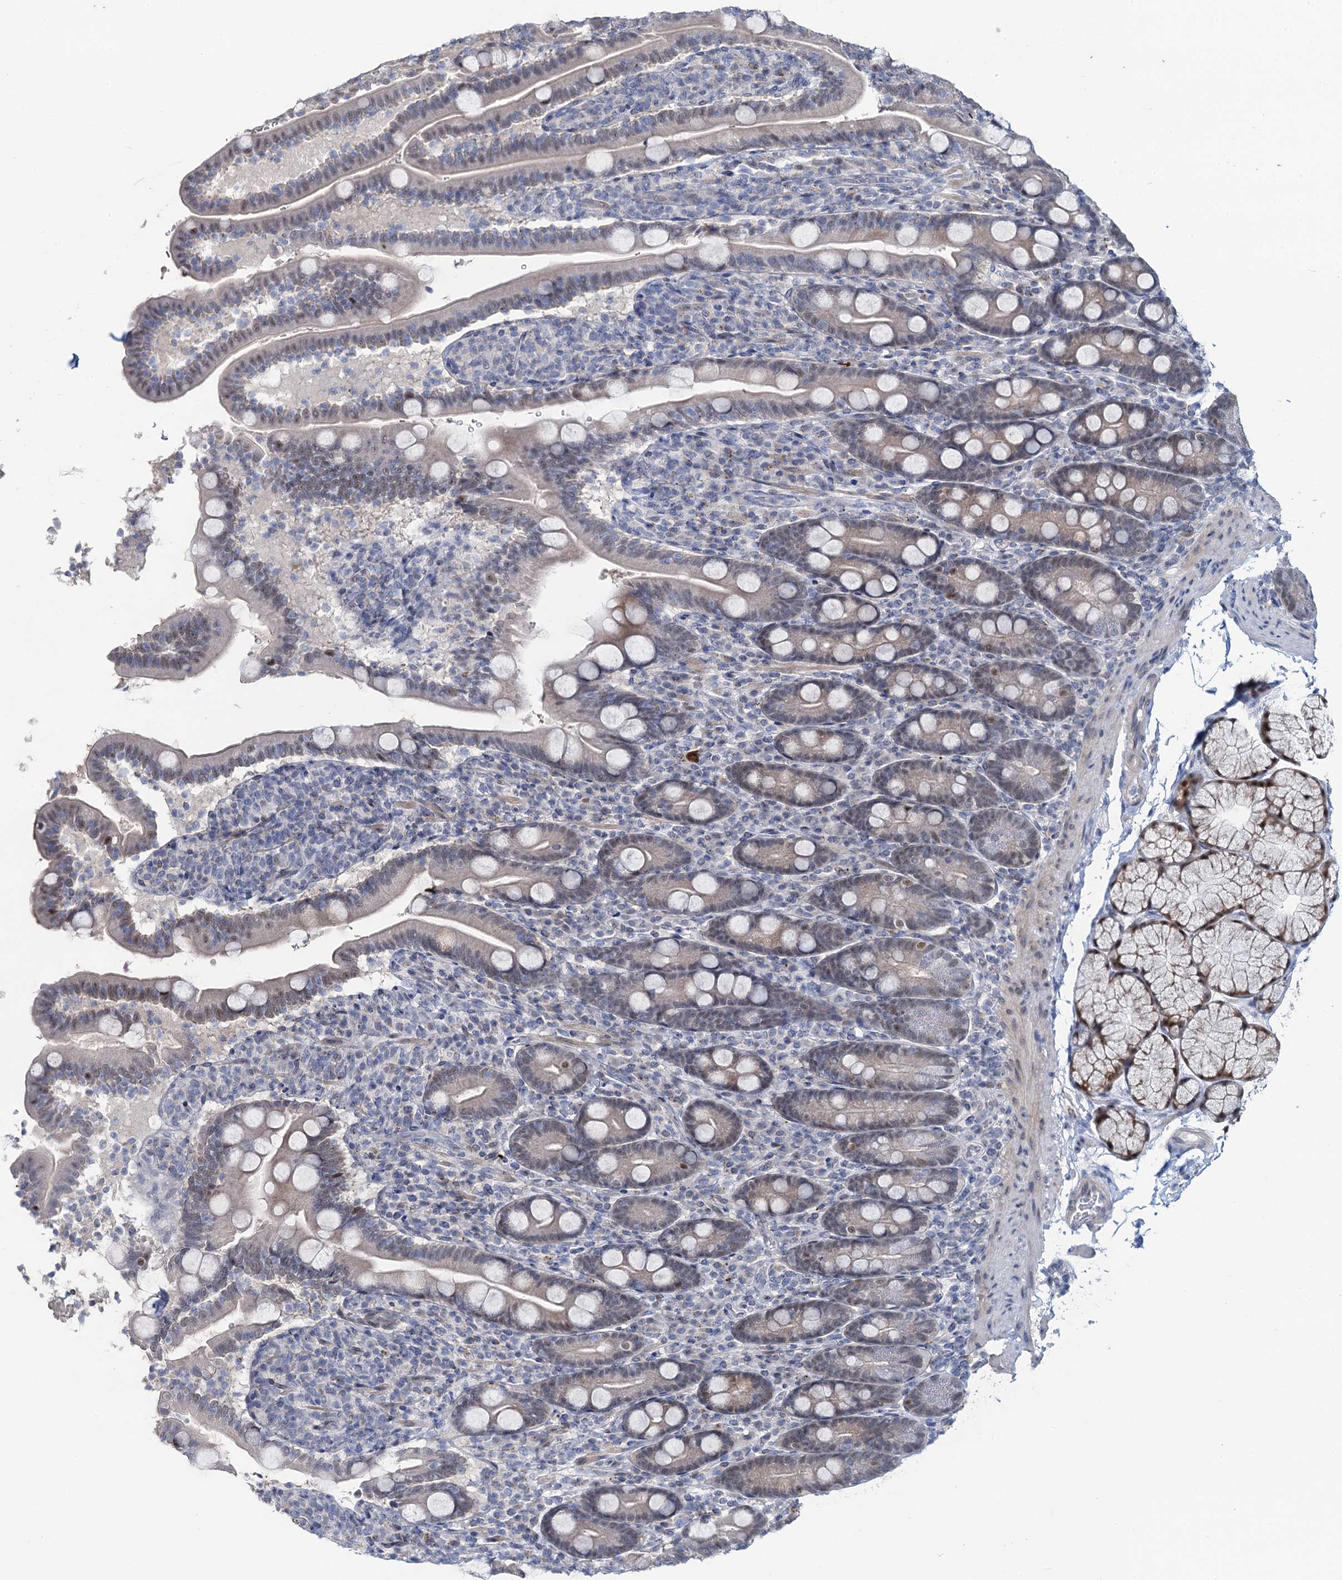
{"staining": {"intensity": "weak", "quantity": "<25%", "location": "cytoplasmic/membranous,nuclear"}, "tissue": "duodenum", "cell_type": "Glandular cells", "image_type": "normal", "snomed": [{"axis": "morphology", "description": "Normal tissue, NOS"}, {"axis": "topography", "description": "Duodenum"}], "caption": "Immunohistochemical staining of unremarkable human duodenum shows no significant positivity in glandular cells.", "gene": "TOX3", "patient": {"sex": "male", "age": 35}}